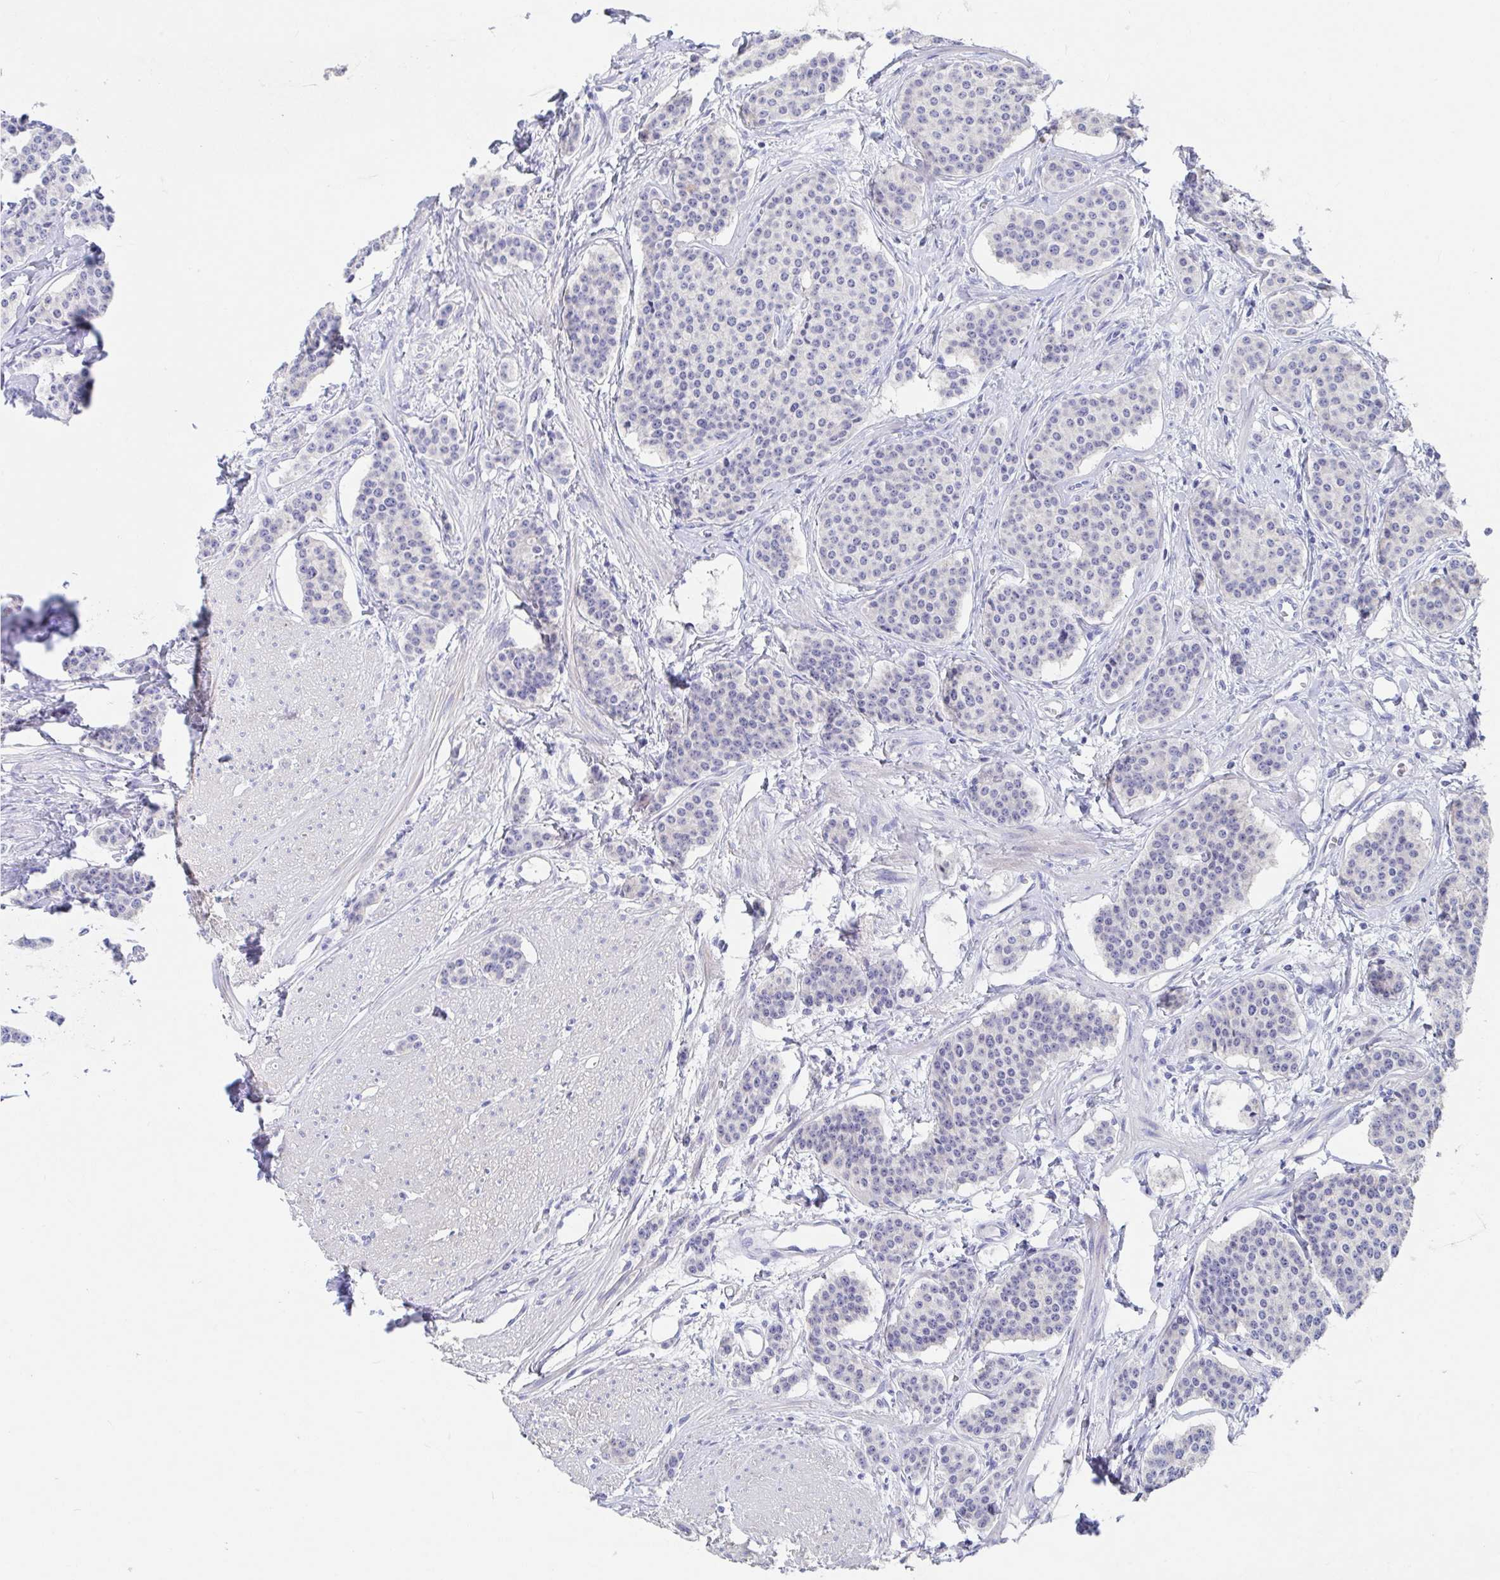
{"staining": {"intensity": "negative", "quantity": "none", "location": "none"}, "tissue": "carcinoid", "cell_type": "Tumor cells", "image_type": "cancer", "snomed": [{"axis": "morphology", "description": "Carcinoid, malignant, NOS"}, {"axis": "topography", "description": "Small intestine"}], "caption": "Immunohistochemistry of human carcinoid demonstrates no staining in tumor cells.", "gene": "ZNF561", "patient": {"sex": "female", "age": 64}}